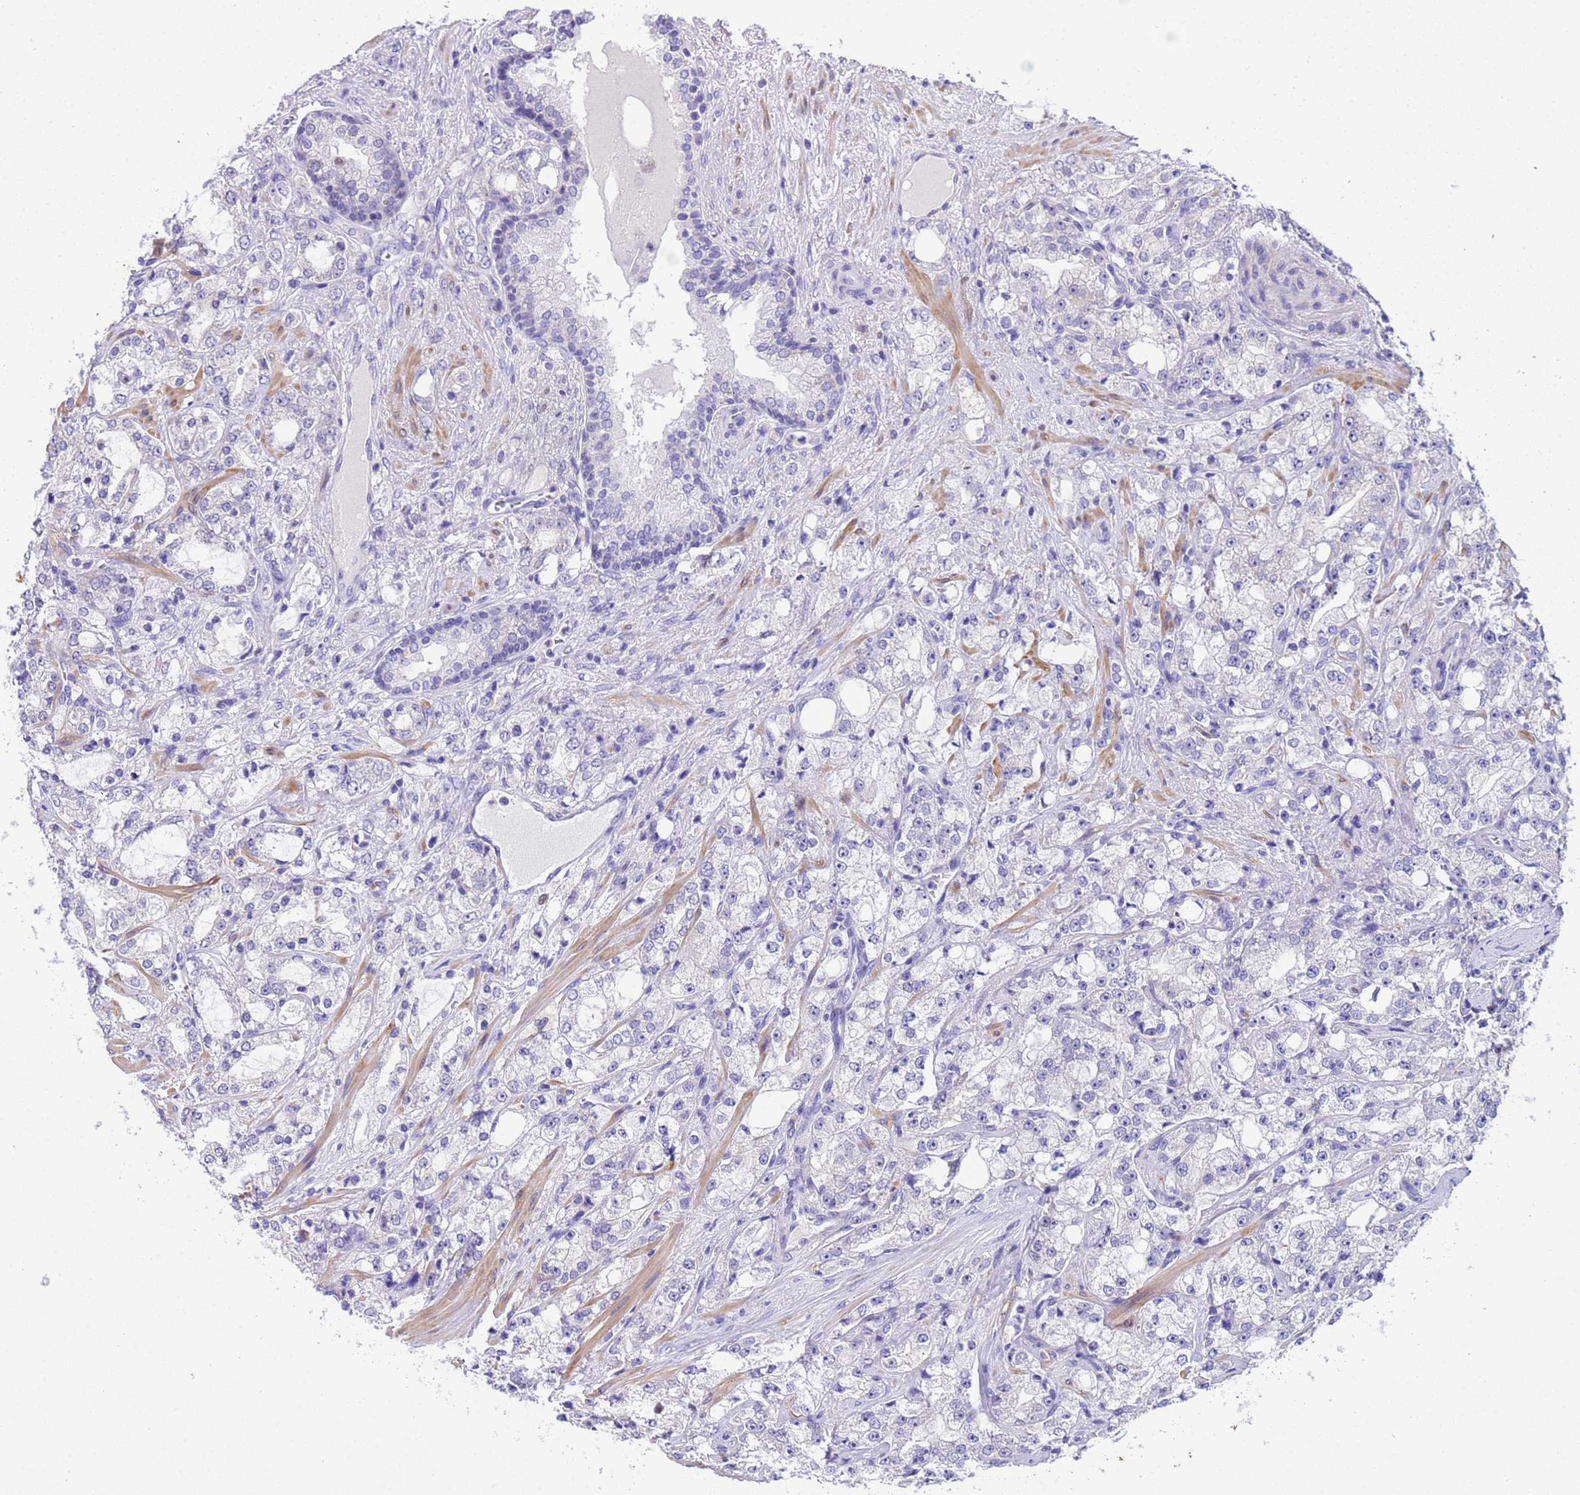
{"staining": {"intensity": "negative", "quantity": "none", "location": "none"}, "tissue": "prostate cancer", "cell_type": "Tumor cells", "image_type": "cancer", "snomed": [{"axis": "morphology", "description": "Adenocarcinoma, High grade"}, {"axis": "topography", "description": "Prostate"}], "caption": "Immunohistochemistry (IHC) image of neoplastic tissue: prostate cancer (high-grade adenocarcinoma) stained with DAB (3,3'-diaminobenzidine) exhibits no significant protein staining in tumor cells.", "gene": "USP38", "patient": {"sex": "male", "age": 64}}